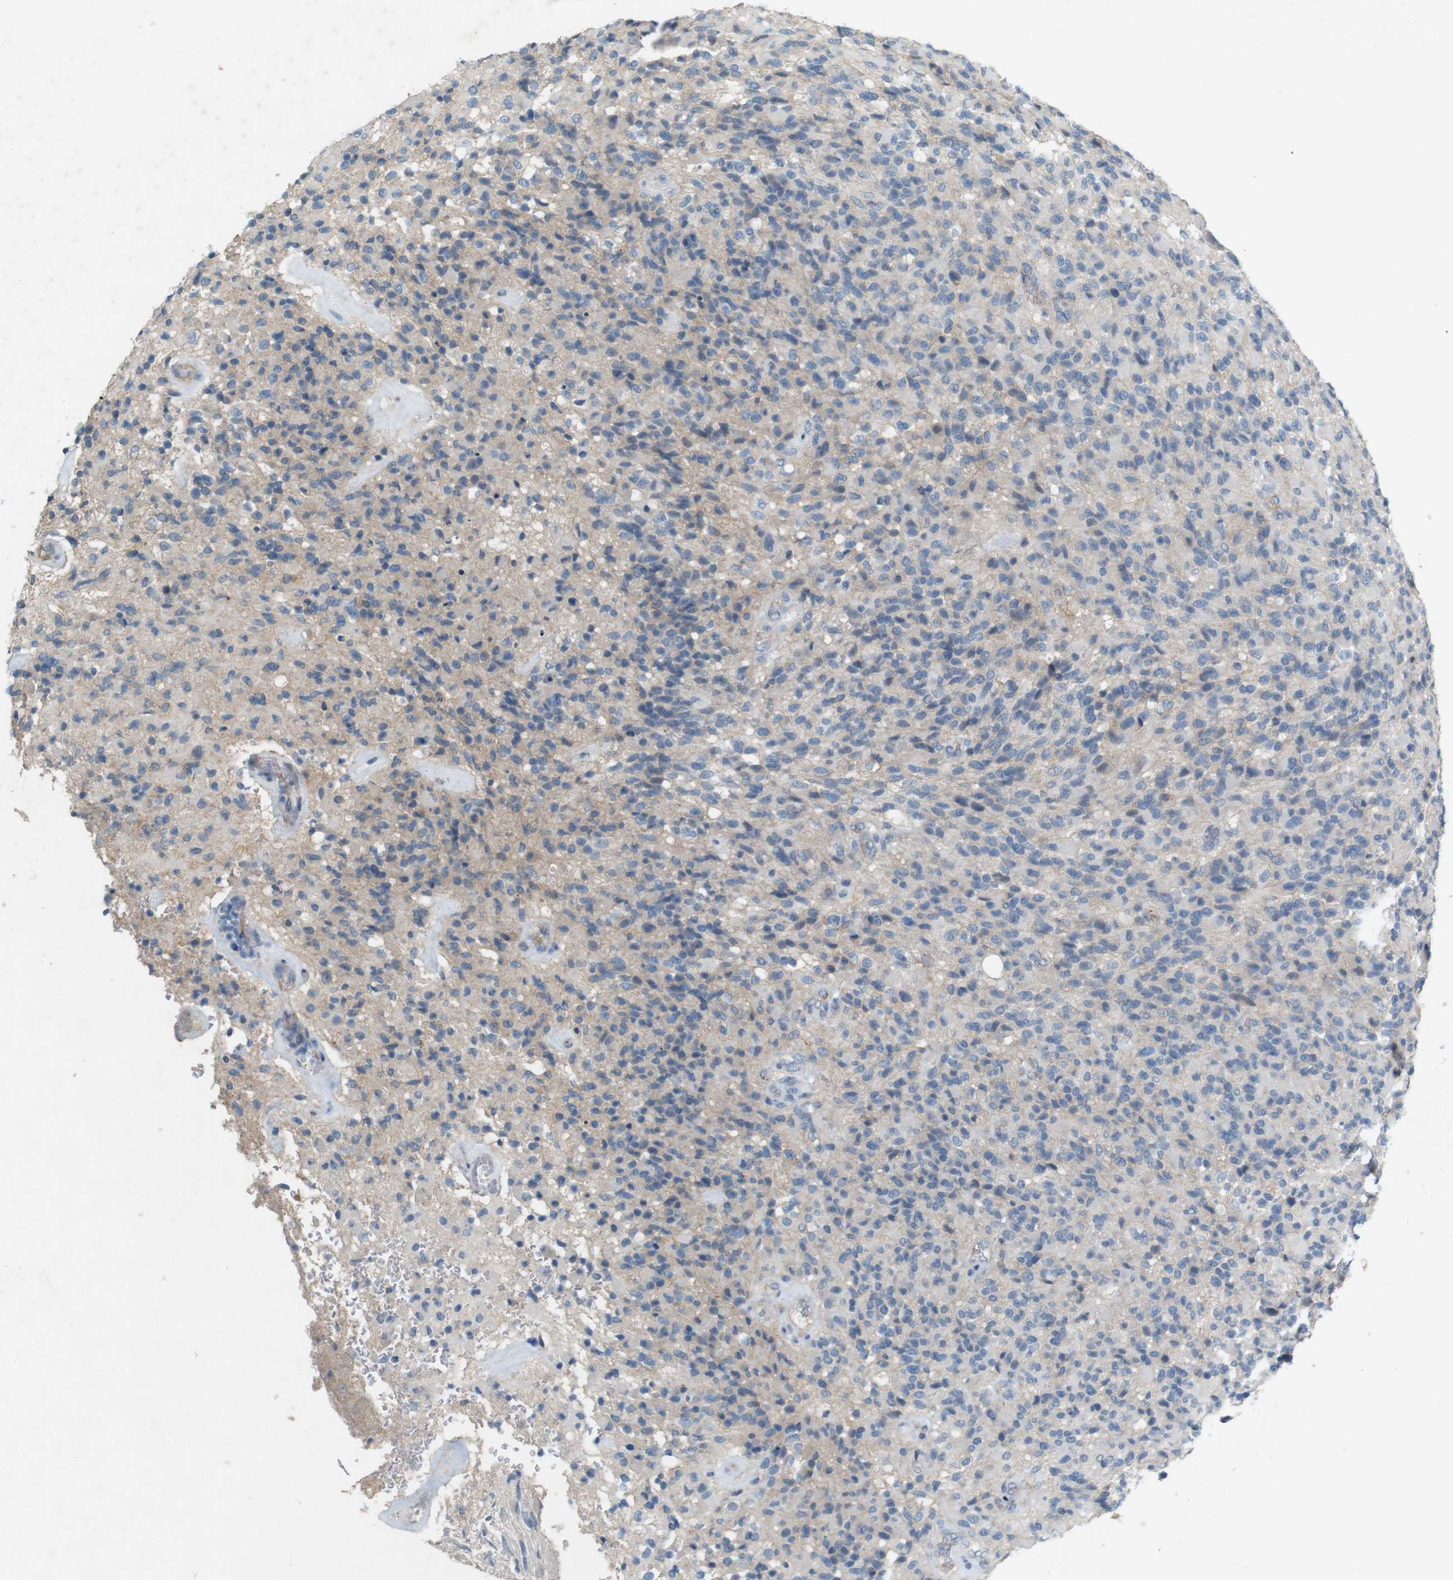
{"staining": {"intensity": "weak", "quantity": "<25%", "location": "cytoplasmic/membranous"}, "tissue": "glioma", "cell_type": "Tumor cells", "image_type": "cancer", "snomed": [{"axis": "morphology", "description": "Glioma, malignant, High grade"}, {"axis": "topography", "description": "Brain"}], "caption": "Tumor cells are negative for brown protein staining in malignant glioma (high-grade).", "gene": "PVR", "patient": {"sex": "male", "age": 71}}